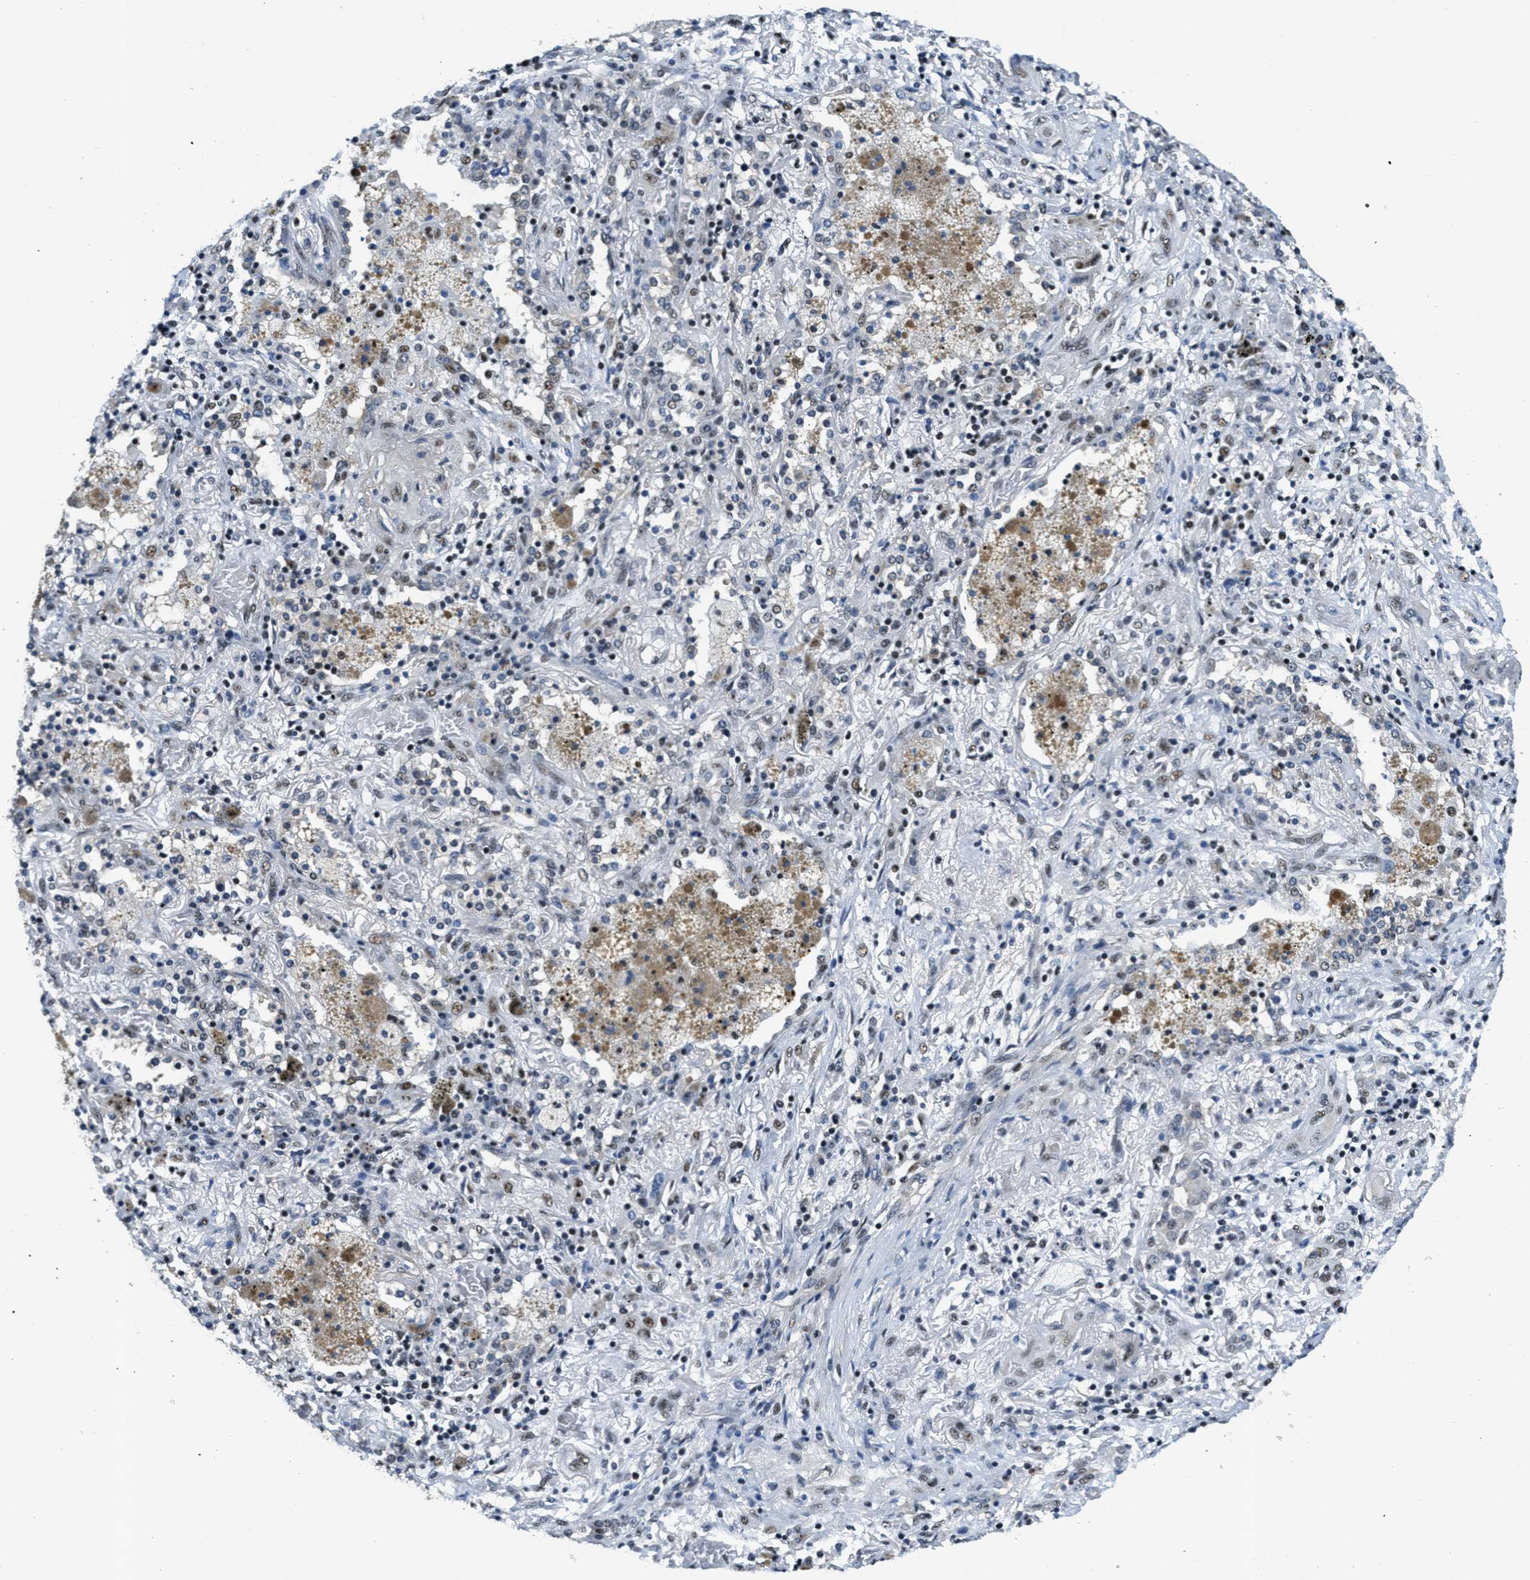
{"staining": {"intensity": "weak", "quantity": "25%-75%", "location": "nuclear"}, "tissue": "lung cancer", "cell_type": "Tumor cells", "image_type": "cancer", "snomed": [{"axis": "morphology", "description": "Squamous cell carcinoma, NOS"}, {"axis": "topography", "description": "Lung"}], "caption": "Immunohistochemistry (IHC) of human lung squamous cell carcinoma shows low levels of weak nuclear staining in about 25%-75% of tumor cells.", "gene": "SSB", "patient": {"sex": "female", "age": 47}}